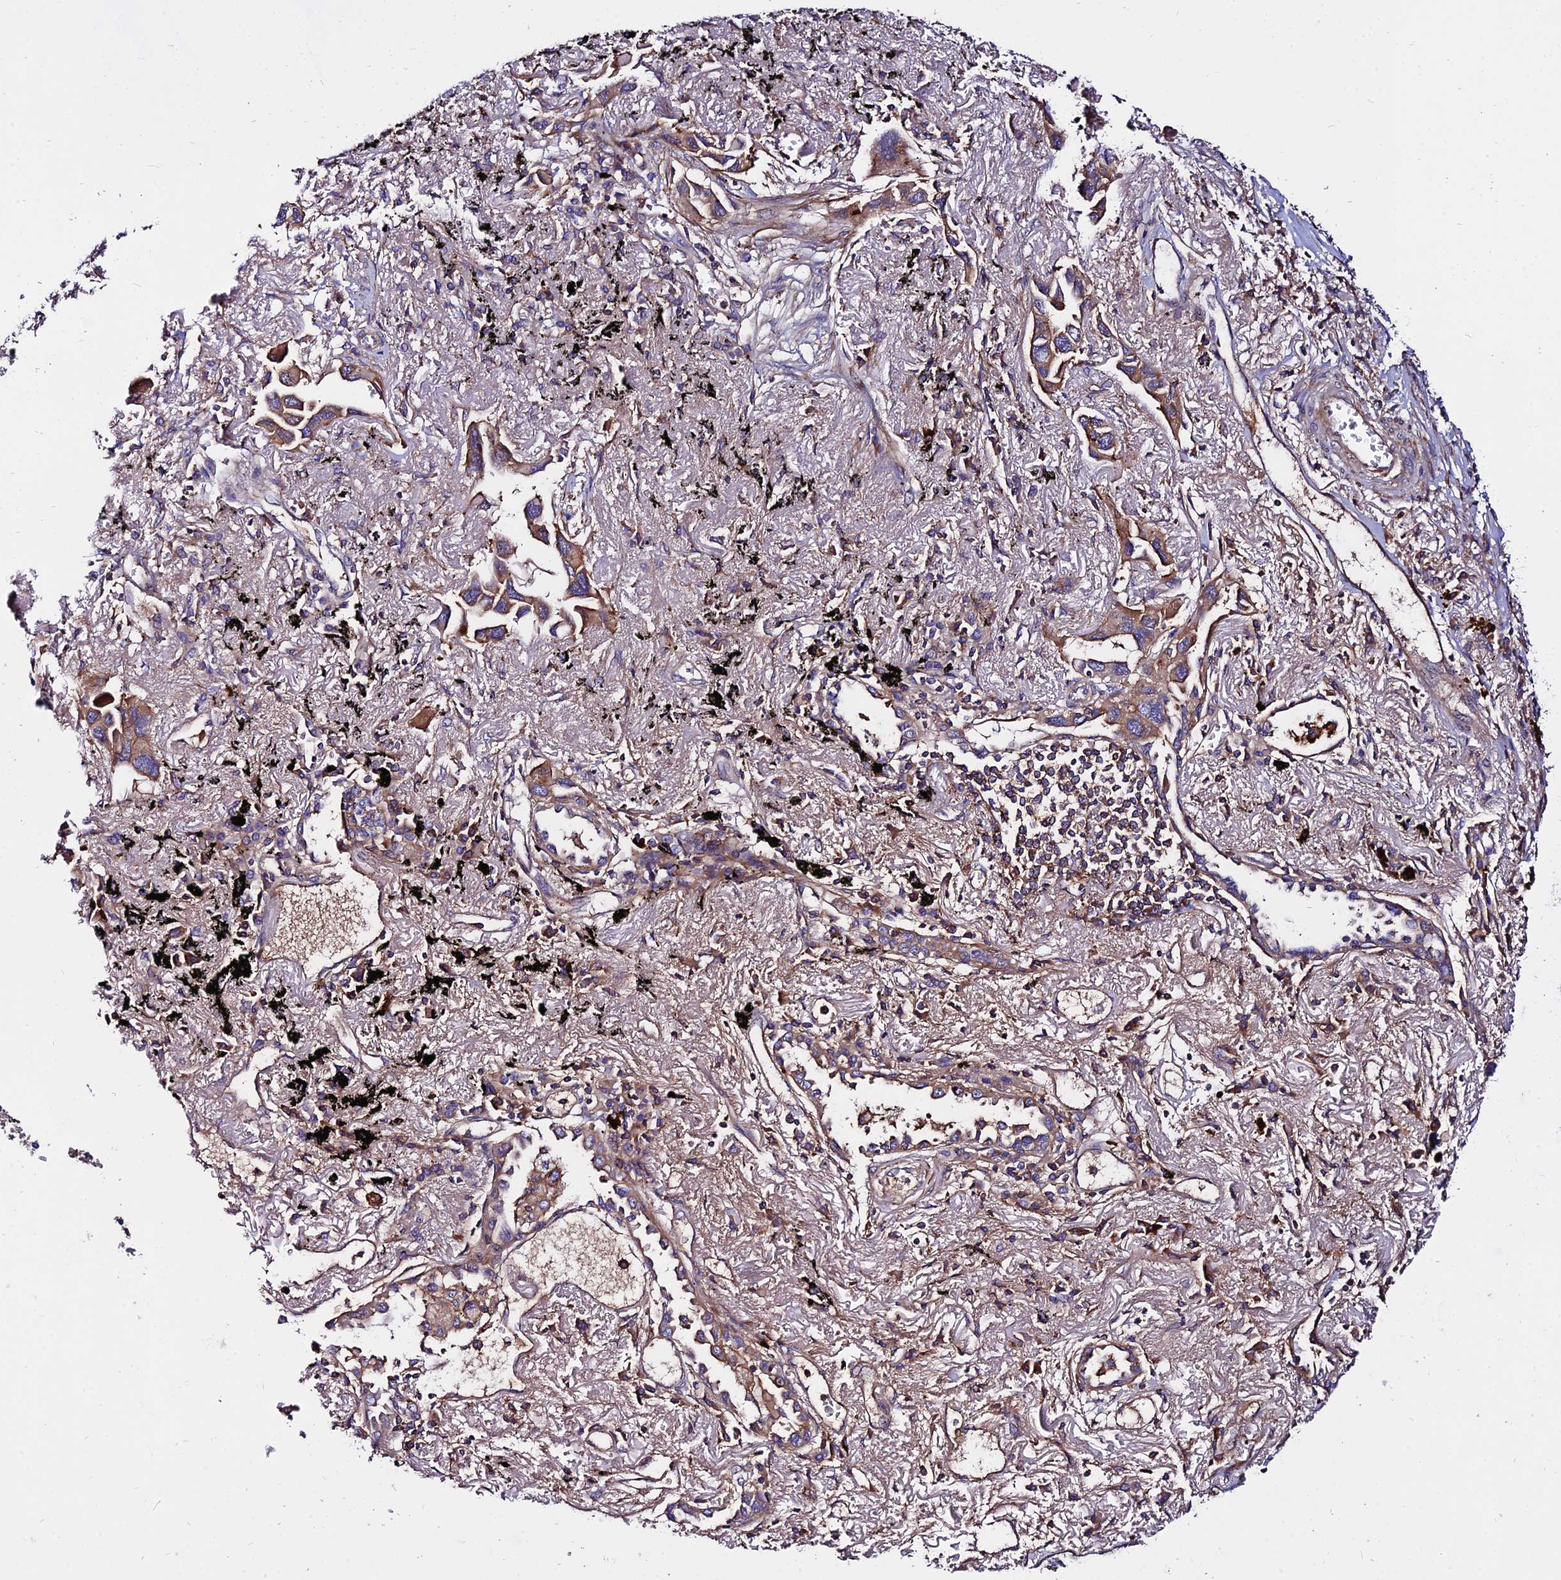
{"staining": {"intensity": "moderate", "quantity": "25%-75%", "location": "cytoplasmic/membranous"}, "tissue": "lung cancer", "cell_type": "Tumor cells", "image_type": "cancer", "snomed": [{"axis": "morphology", "description": "Adenocarcinoma, NOS"}, {"axis": "topography", "description": "Lung"}], "caption": "Immunohistochemistry (IHC) (DAB (3,3'-diaminobenzidine)) staining of lung adenocarcinoma exhibits moderate cytoplasmic/membranous protein expression in approximately 25%-75% of tumor cells.", "gene": "PYM1", "patient": {"sex": "female", "age": 76}}